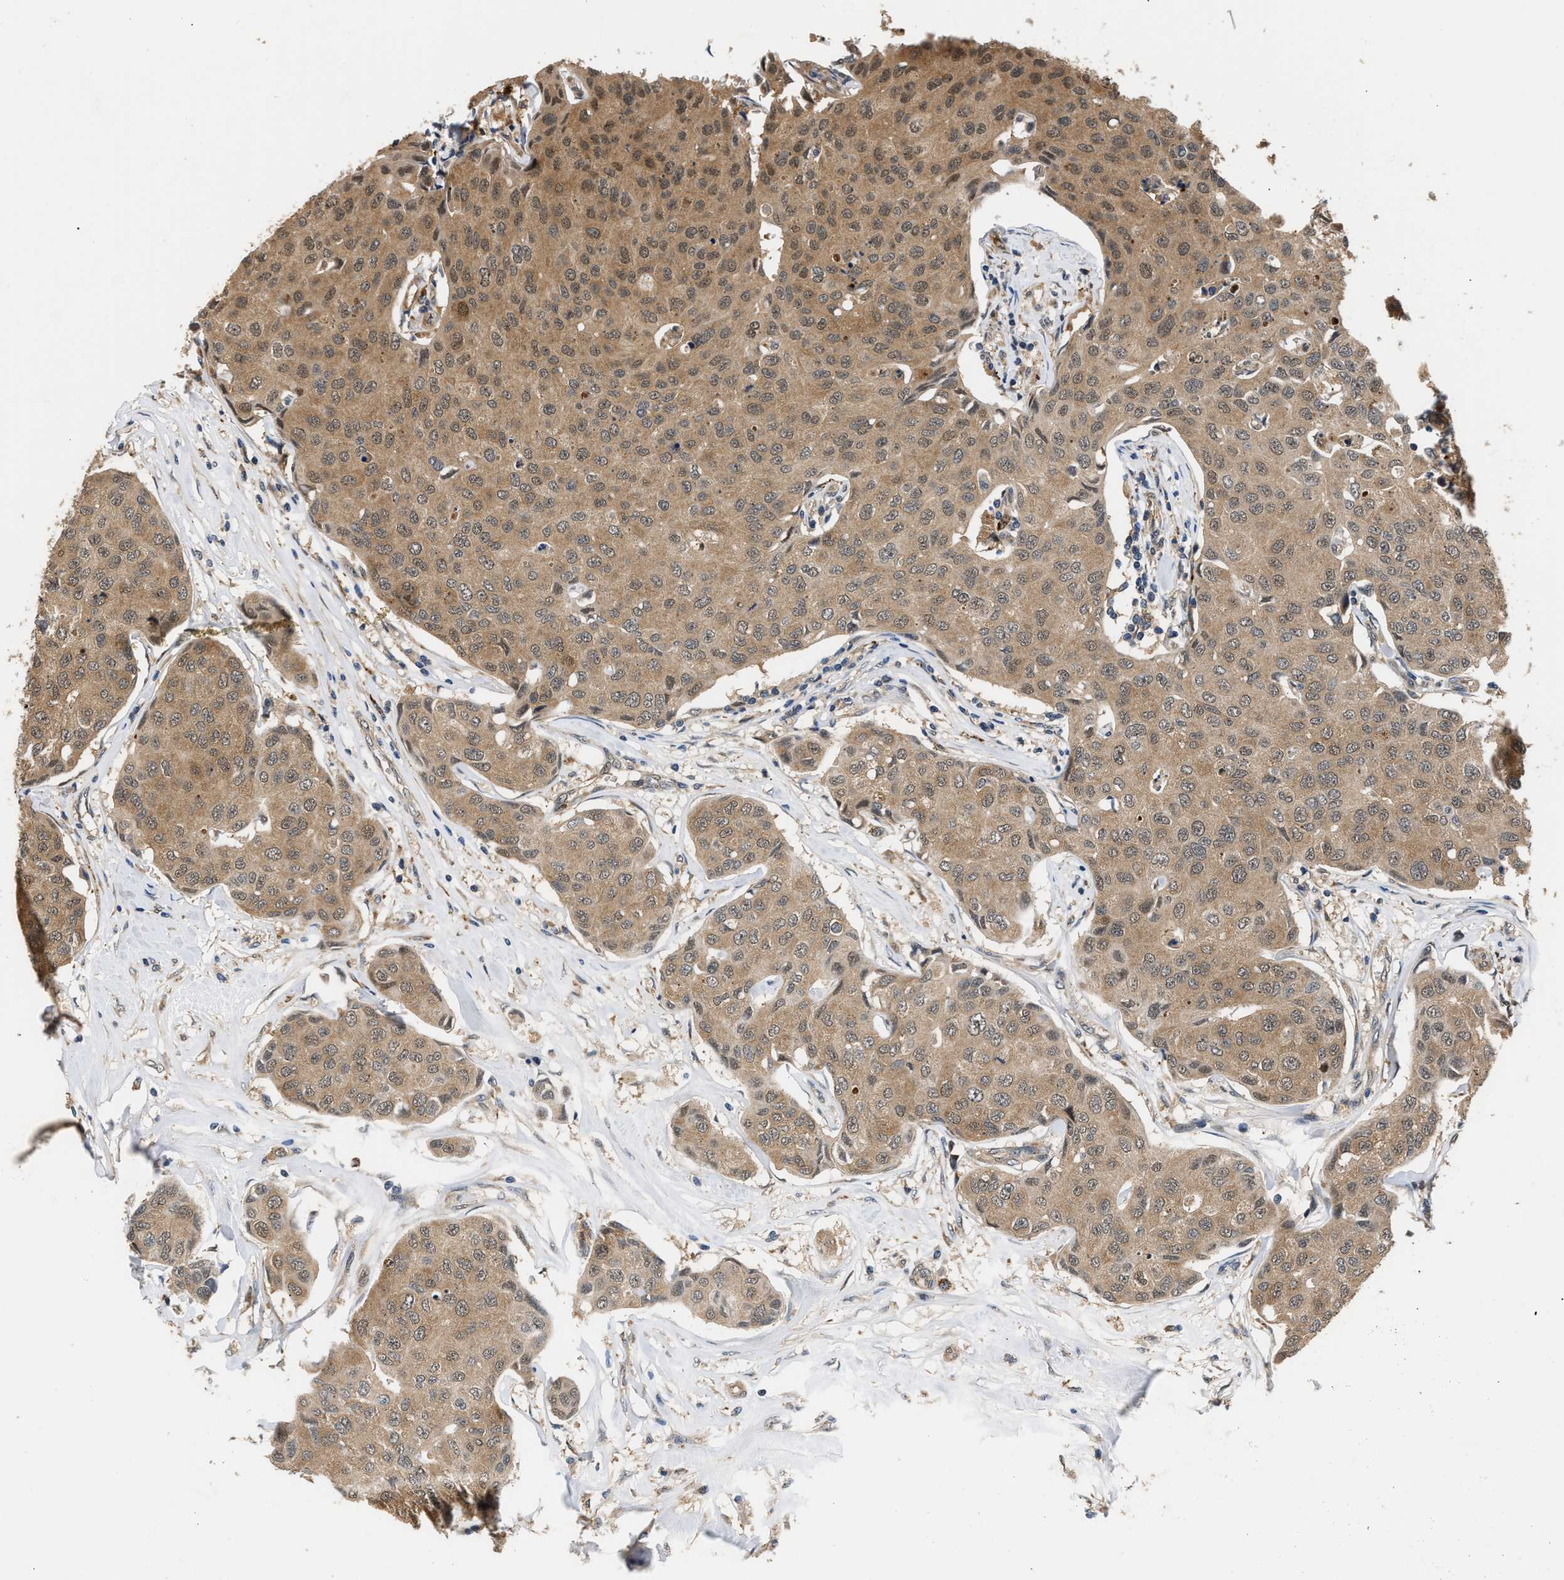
{"staining": {"intensity": "moderate", "quantity": ">75%", "location": "cytoplasmic/membranous"}, "tissue": "breast cancer", "cell_type": "Tumor cells", "image_type": "cancer", "snomed": [{"axis": "morphology", "description": "Duct carcinoma"}, {"axis": "topography", "description": "Breast"}], "caption": "Protein analysis of breast cancer (invasive ductal carcinoma) tissue reveals moderate cytoplasmic/membranous expression in about >75% of tumor cells.", "gene": "LARP6", "patient": {"sex": "female", "age": 80}}